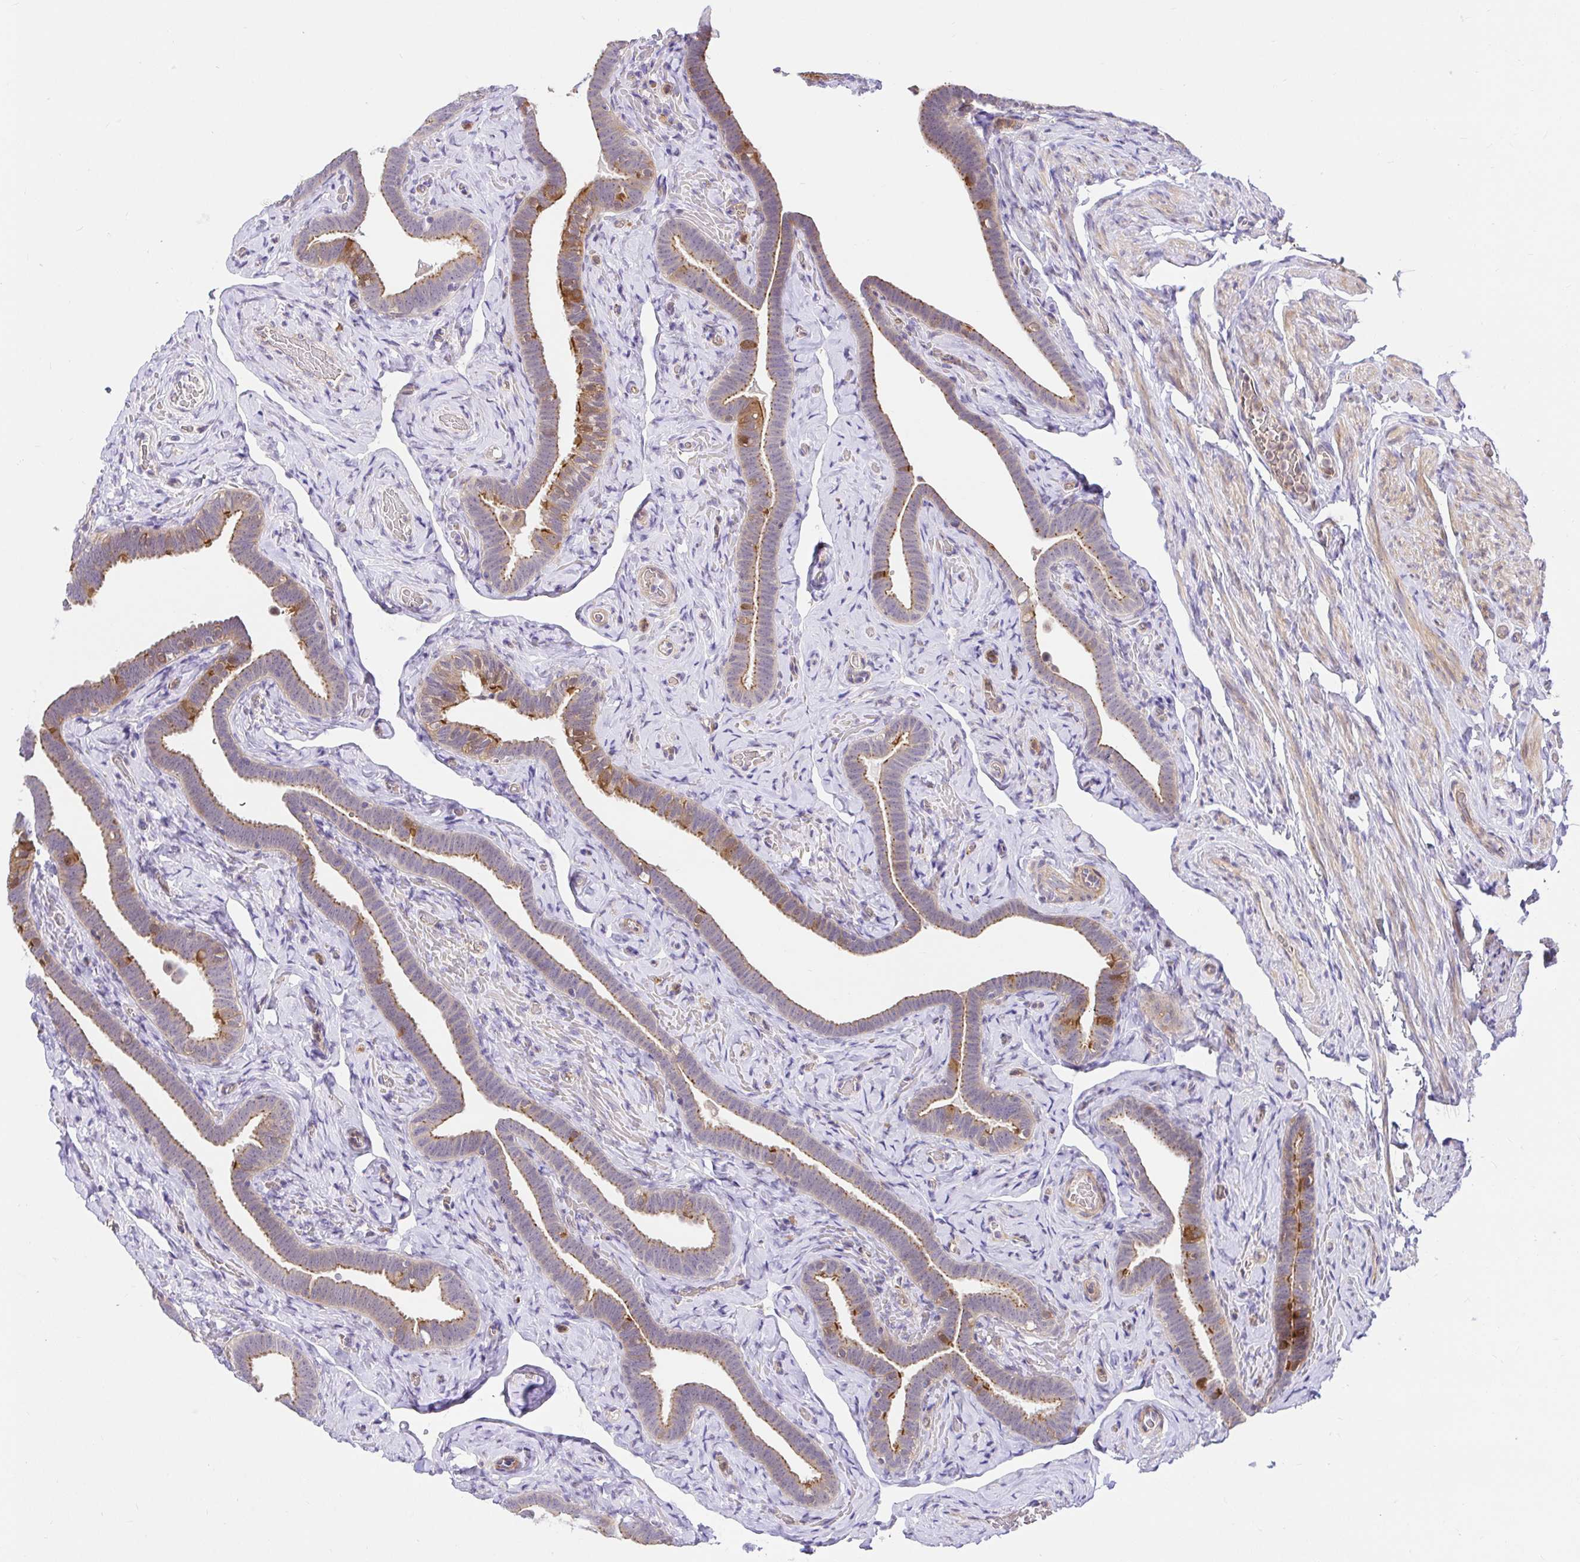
{"staining": {"intensity": "moderate", "quantity": ">75%", "location": "cytoplasmic/membranous"}, "tissue": "fallopian tube", "cell_type": "Glandular cells", "image_type": "normal", "snomed": [{"axis": "morphology", "description": "Normal tissue, NOS"}, {"axis": "topography", "description": "Fallopian tube"}], "caption": "Glandular cells exhibit medium levels of moderate cytoplasmic/membranous expression in approximately >75% of cells in normal human fallopian tube.", "gene": "TRIM55", "patient": {"sex": "female", "age": 69}}